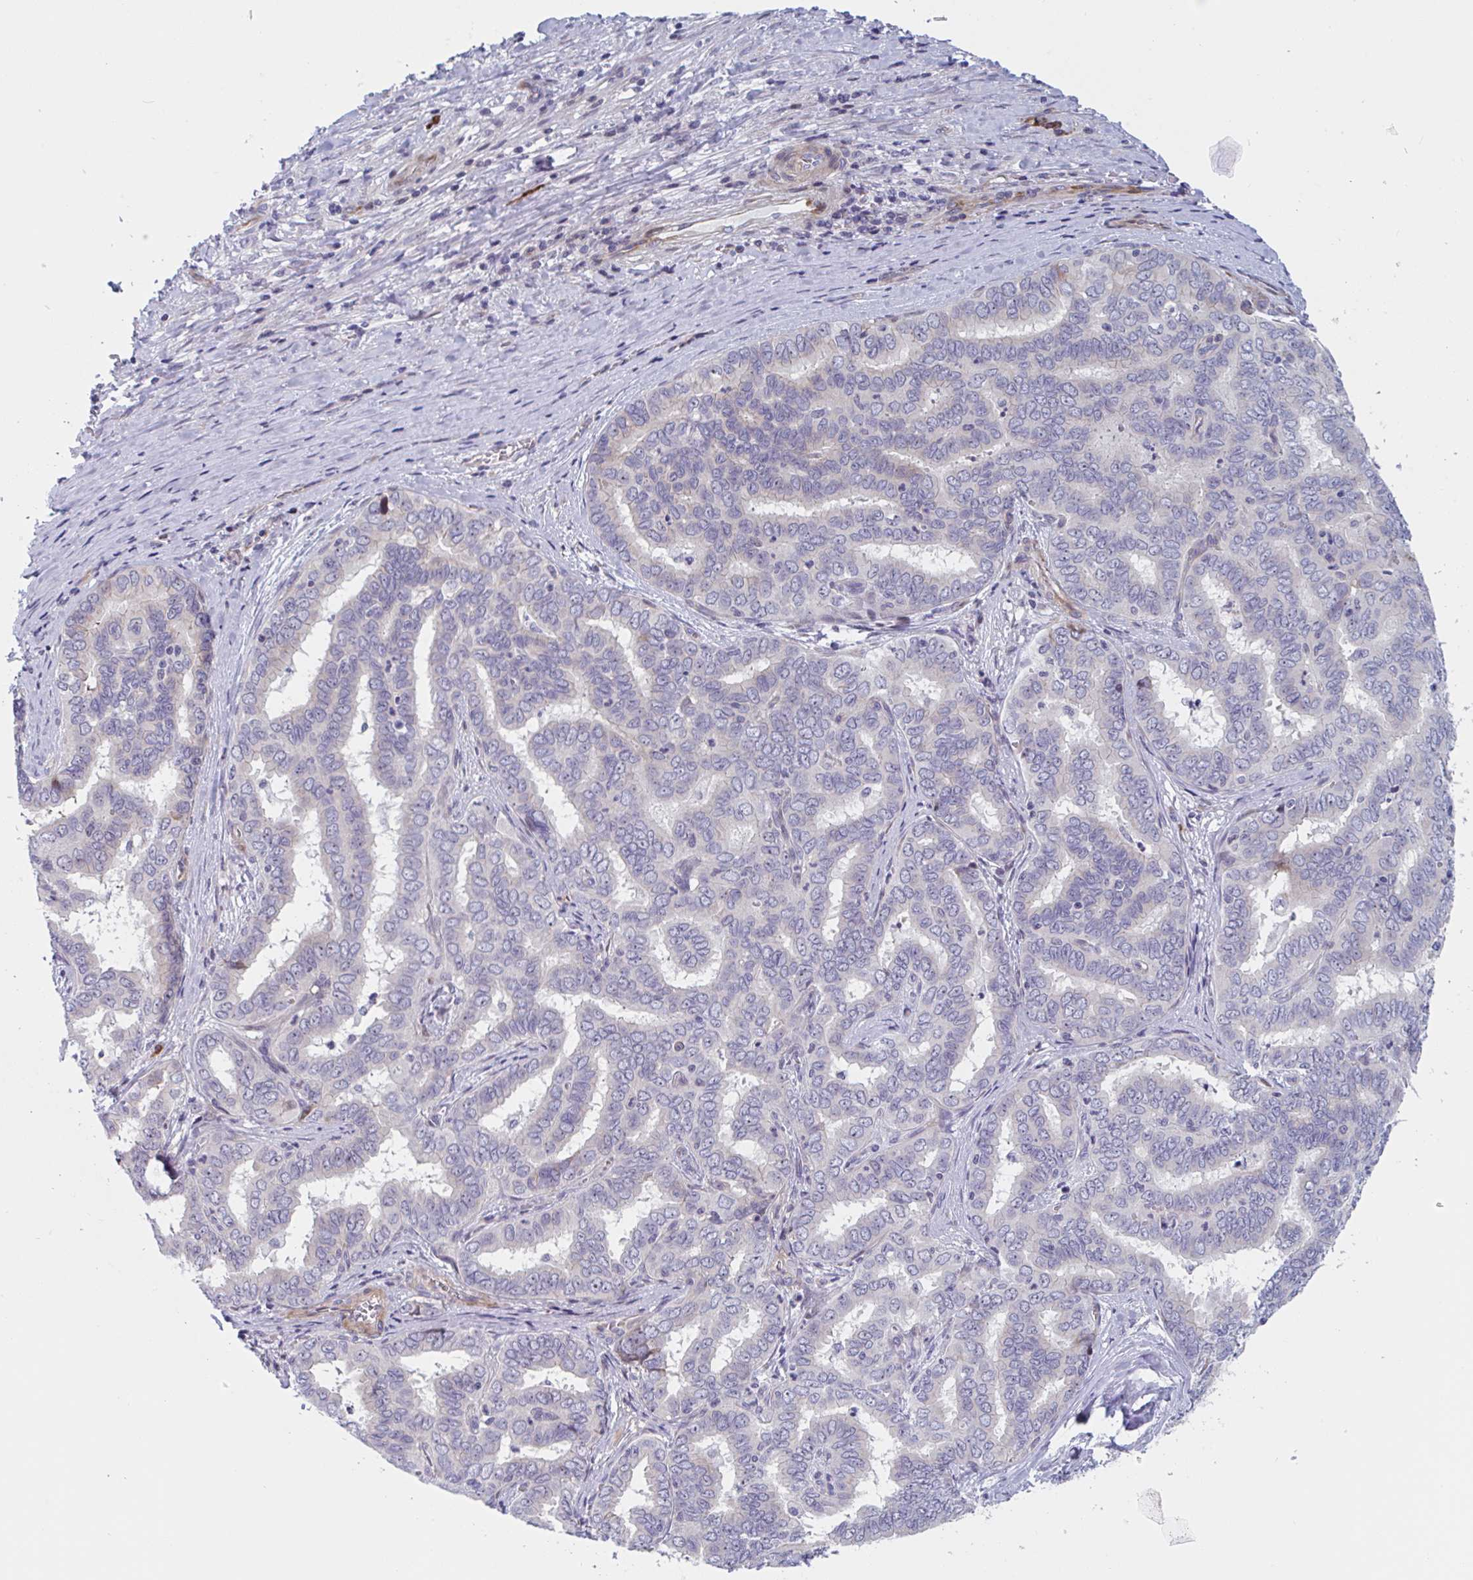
{"staining": {"intensity": "negative", "quantity": "none", "location": "none"}, "tissue": "liver cancer", "cell_type": "Tumor cells", "image_type": "cancer", "snomed": [{"axis": "morphology", "description": "Cholangiocarcinoma"}, {"axis": "topography", "description": "Liver"}], "caption": "This micrograph is of liver cholangiocarcinoma stained with IHC to label a protein in brown with the nuclei are counter-stained blue. There is no expression in tumor cells.", "gene": "DUXA", "patient": {"sex": "female", "age": 64}}